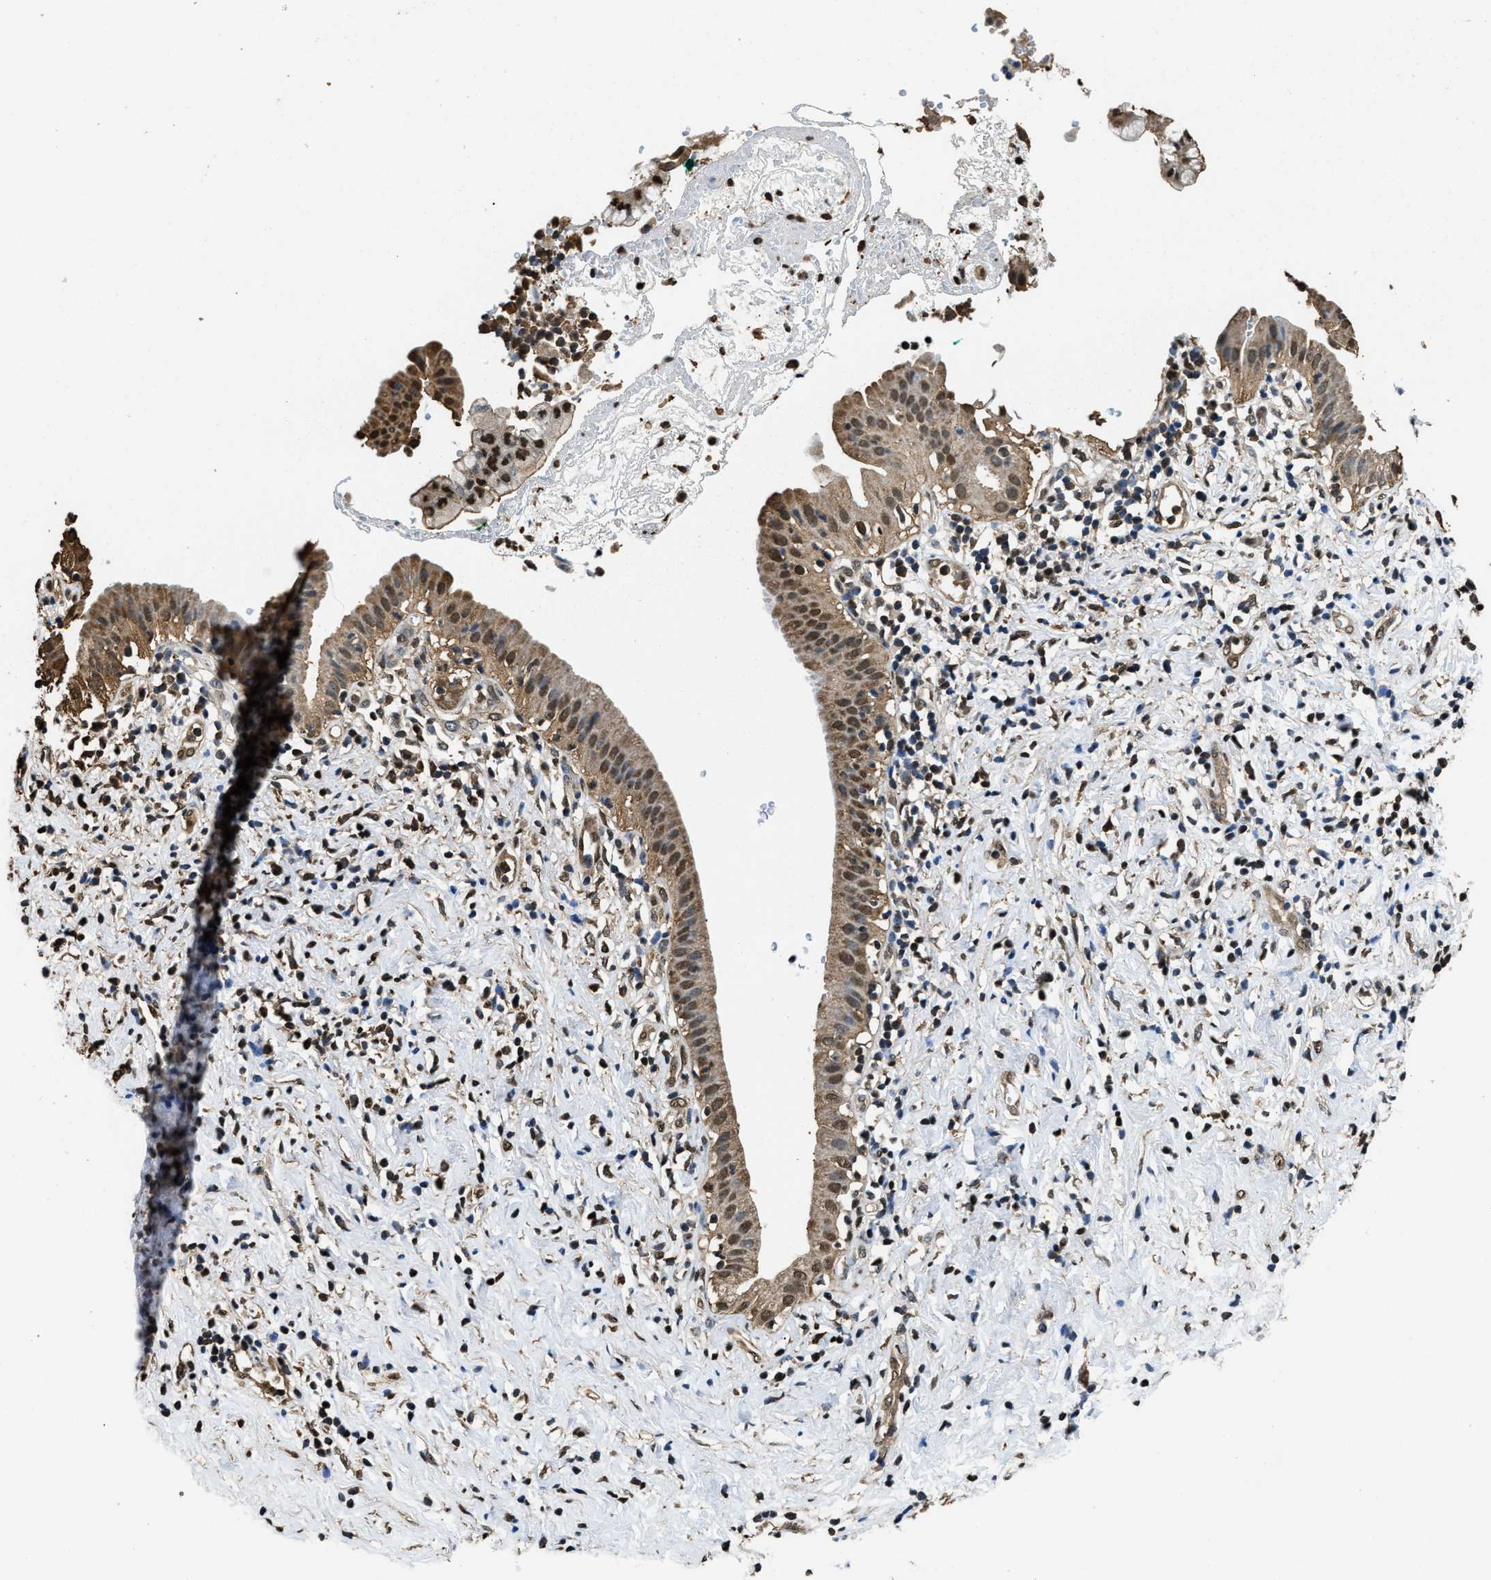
{"staining": {"intensity": "moderate", "quantity": ">75%", "location": "cytoplasmic/membranous,nuclear"}, "tissue": "pancreatic cancer", "cell_type": "Tumor cells", "image_type": "cancer", "snomed": [{"axis": "morphology", "description": "Adenocarcinoma, NOS"}, {"axis": "morphology", "description": "Adenocarcinoma, metastatic, NOS"}, {"axis": "topography", "description": "Lymph node"}, {"axis": "topography", "description": "Pancreas"}, {"axis": "topography", "description": "Duodenum"}], "caption": "Immunohistochemistry (IHC) histopathology image of neoplastic tissue: pancreatic cancer (adenocarcinoma) stained using IHC reveals medium levels of moderate protein expression localized specifically in the cytoplasmic/membranous and nuclear of tumor cells, appearing as a cytoplasmic/membranous and nuclear brown color.", "gene": "GAPDH", "patient": {"sex": "female", "age": 64}}